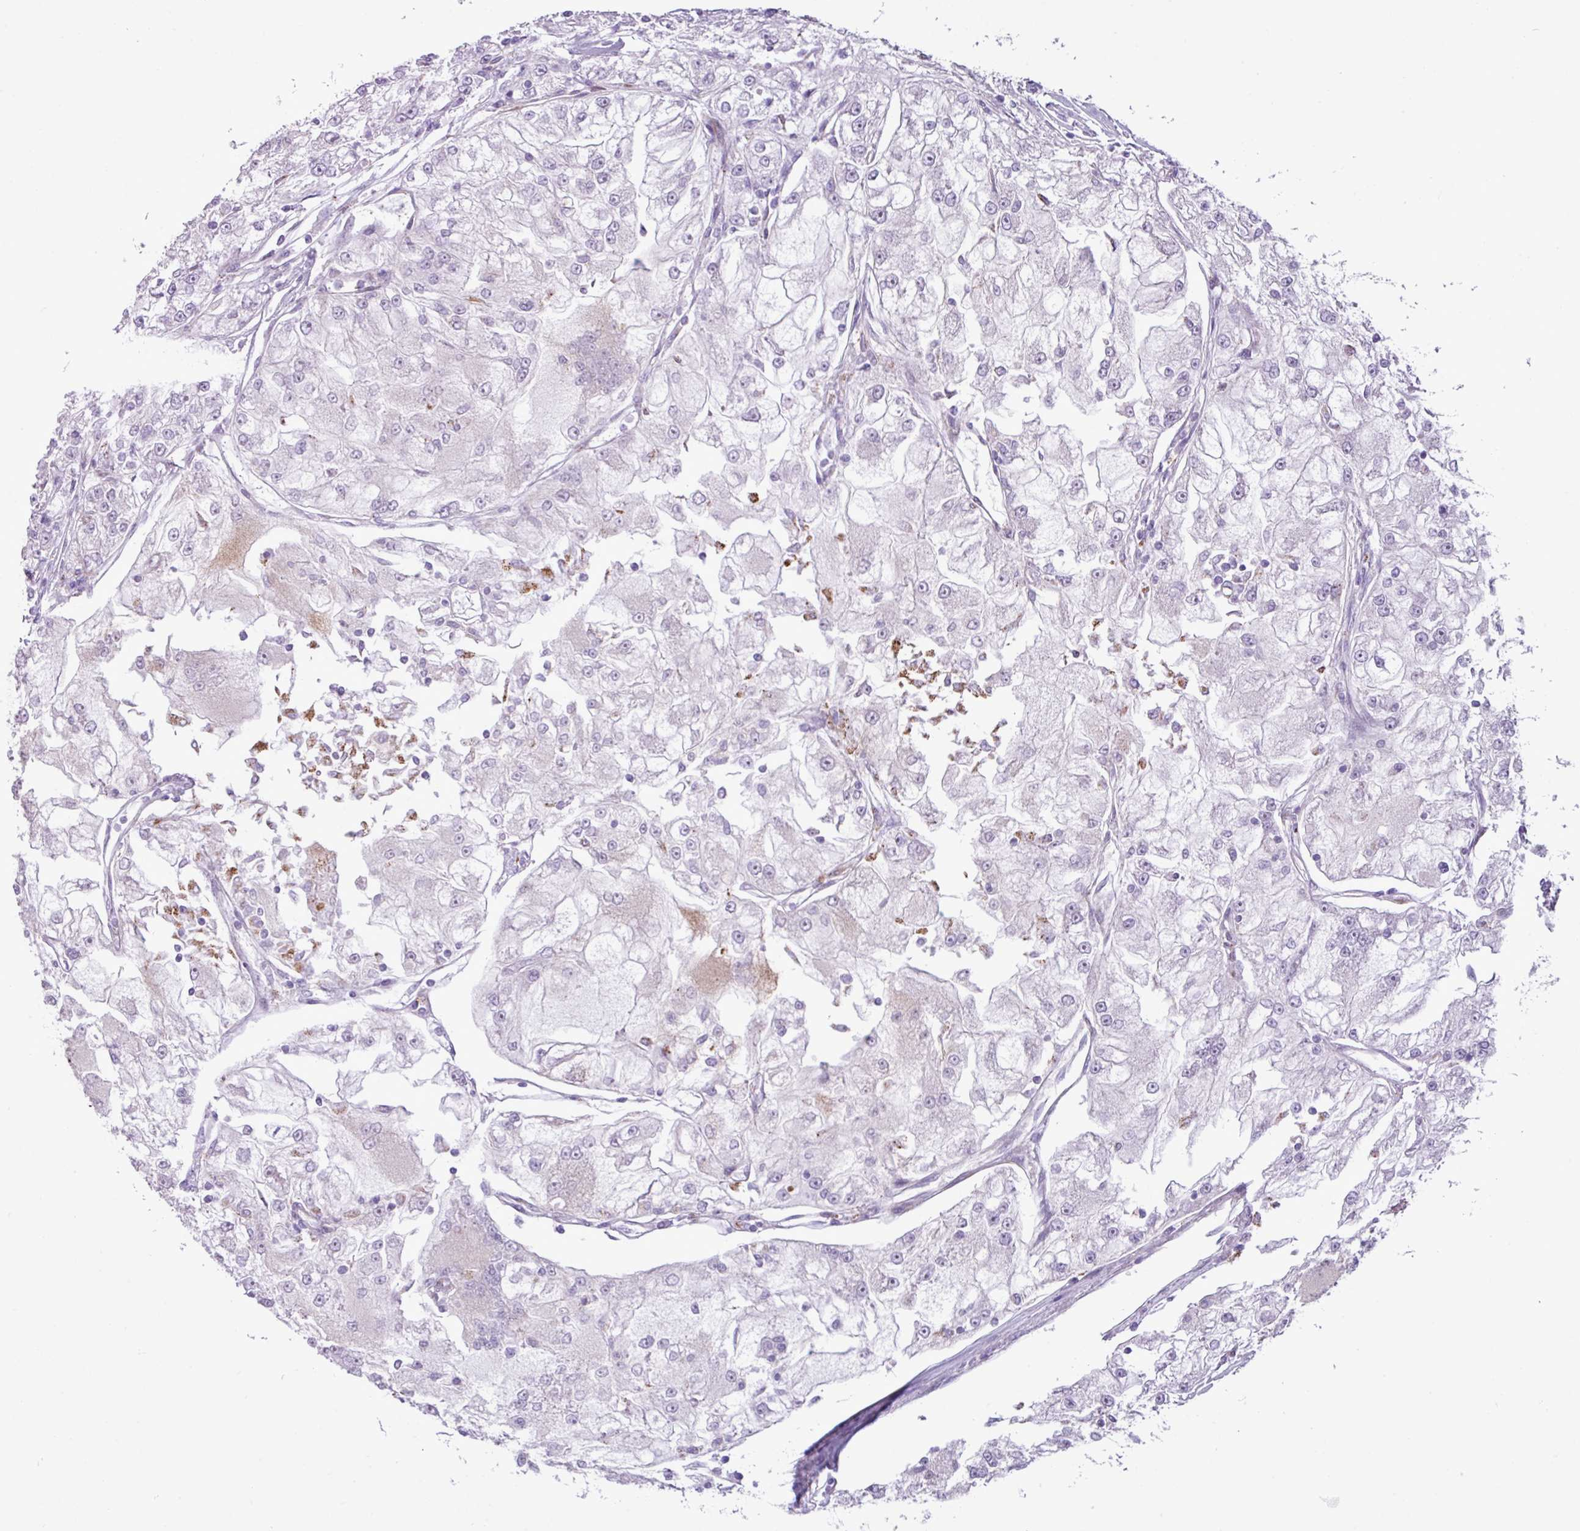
{"staining": {"intensity": "negative", "quantity": "none", "location": "none"}, "tissue": "renal cancer", "cell_type": "Tumor cells", "image_type": "cancer", "snomed": [{"axis": "morphology", "description": "Adenocarcinoma, NOS"}, {"axis": "topography", "description": "Kidney"}], "caption": "High magnification brightfield microscopy of renal adenocarcinoma stained with DAB (3,3'-diaminobenzidine) (brown) and counterstained with hematoxylin (blue): tumor cells show no significant staining. Brightfield microscopy of immunohistochemistry (IHC) stained with DAB (3,3'-diaminobenzidine) (brown) and hematoxylin (blue), captured at high magnification.", "gene": "CD248", "patient": {"sex": "female", "age": 72}}